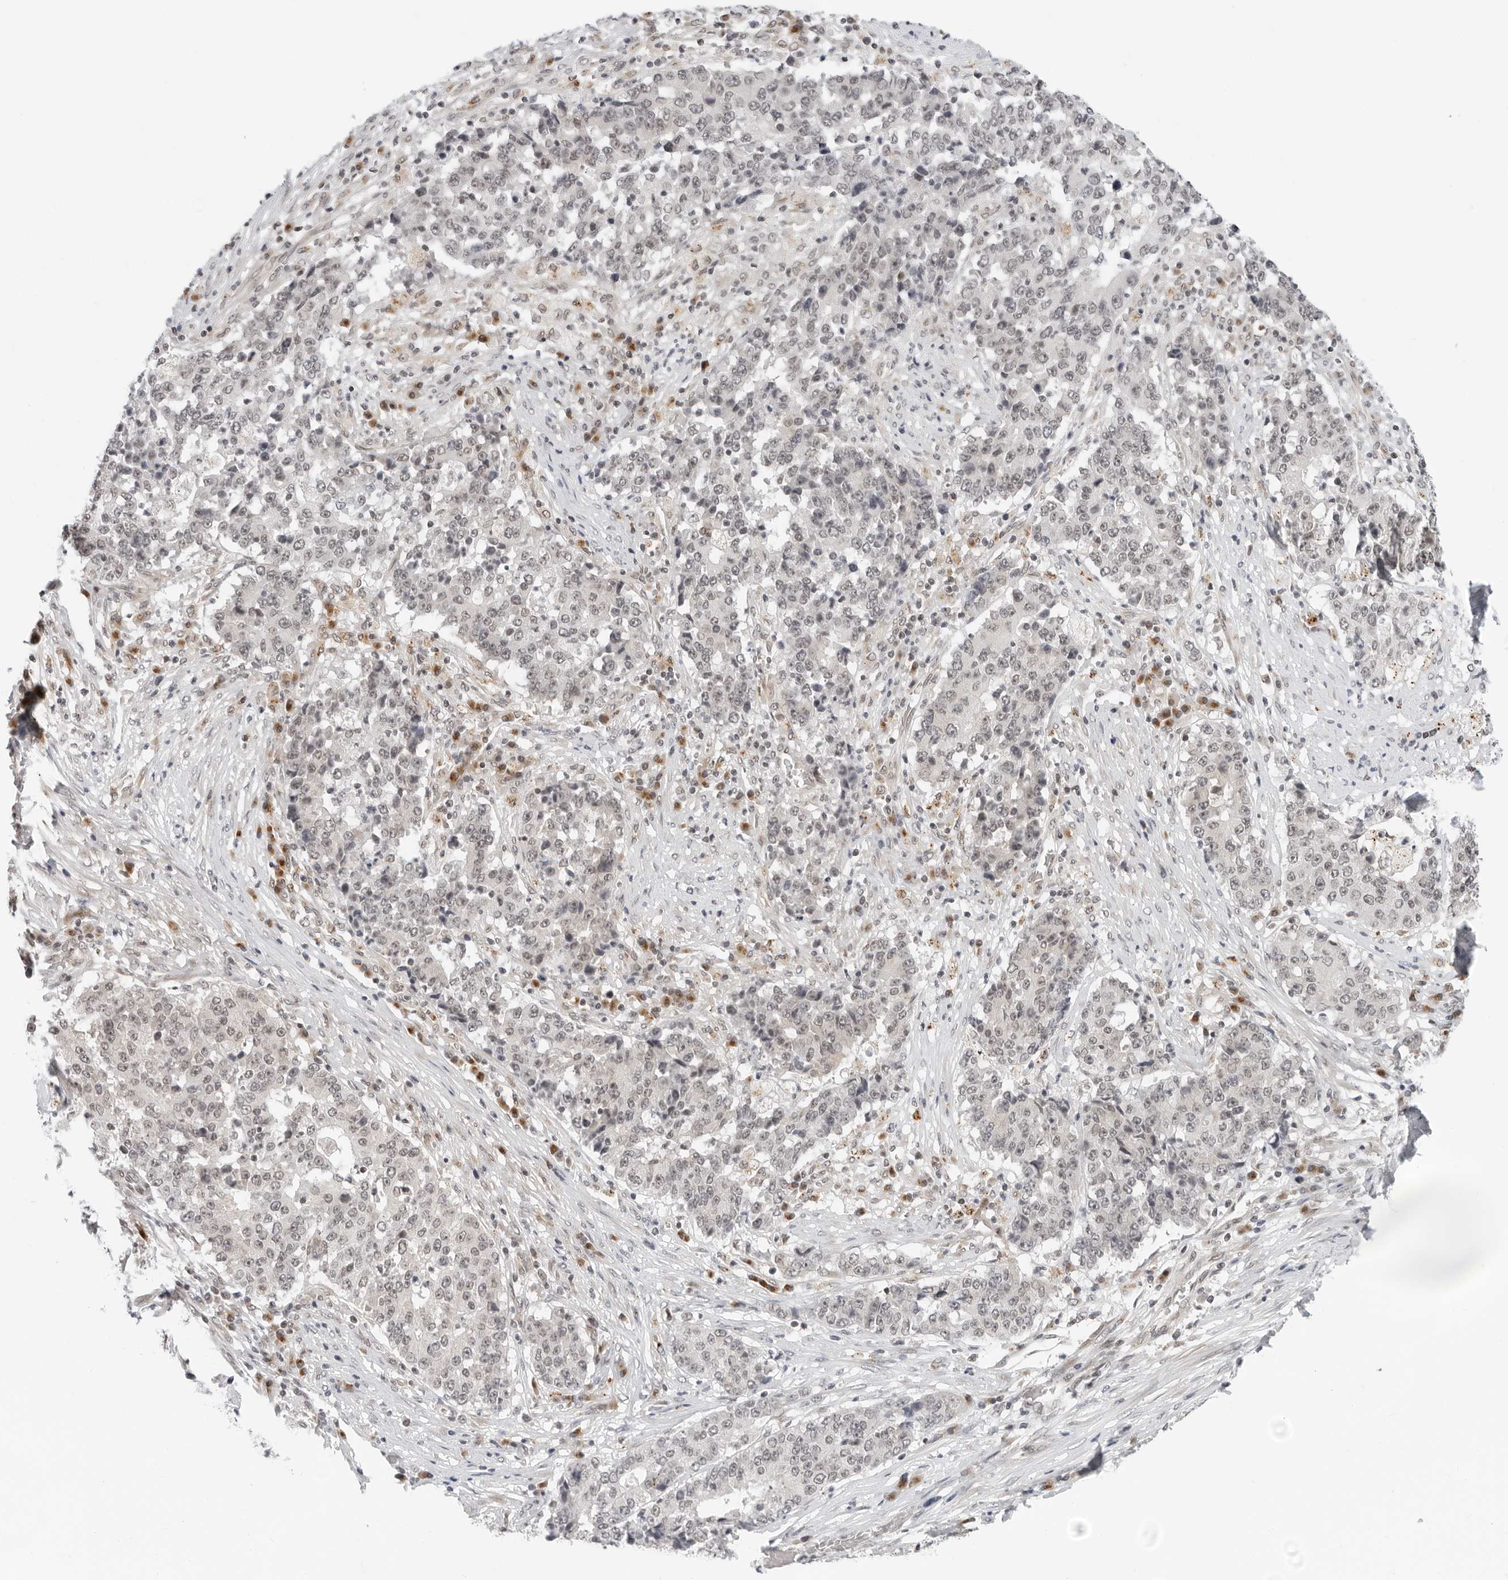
{"staining": {"intensity": "negative", "quantity": "none", "location": "none"}, "tissue": "stomach cancer", "cell_type": "Tumor cells", "image_type": "cancer", "snomed": [{"axis": "morphology", "description": "Adenocarcinoma, NOS"}, {"axis": "topography", "description": "Stomach"}], "caption": "The immunohistochemistry histopathology image has no significant expression in tumor cells of adenocarcinoma (stomach) tissue.", "gene": "TOX4", "patient": {"sex": "male", "age": 59}}